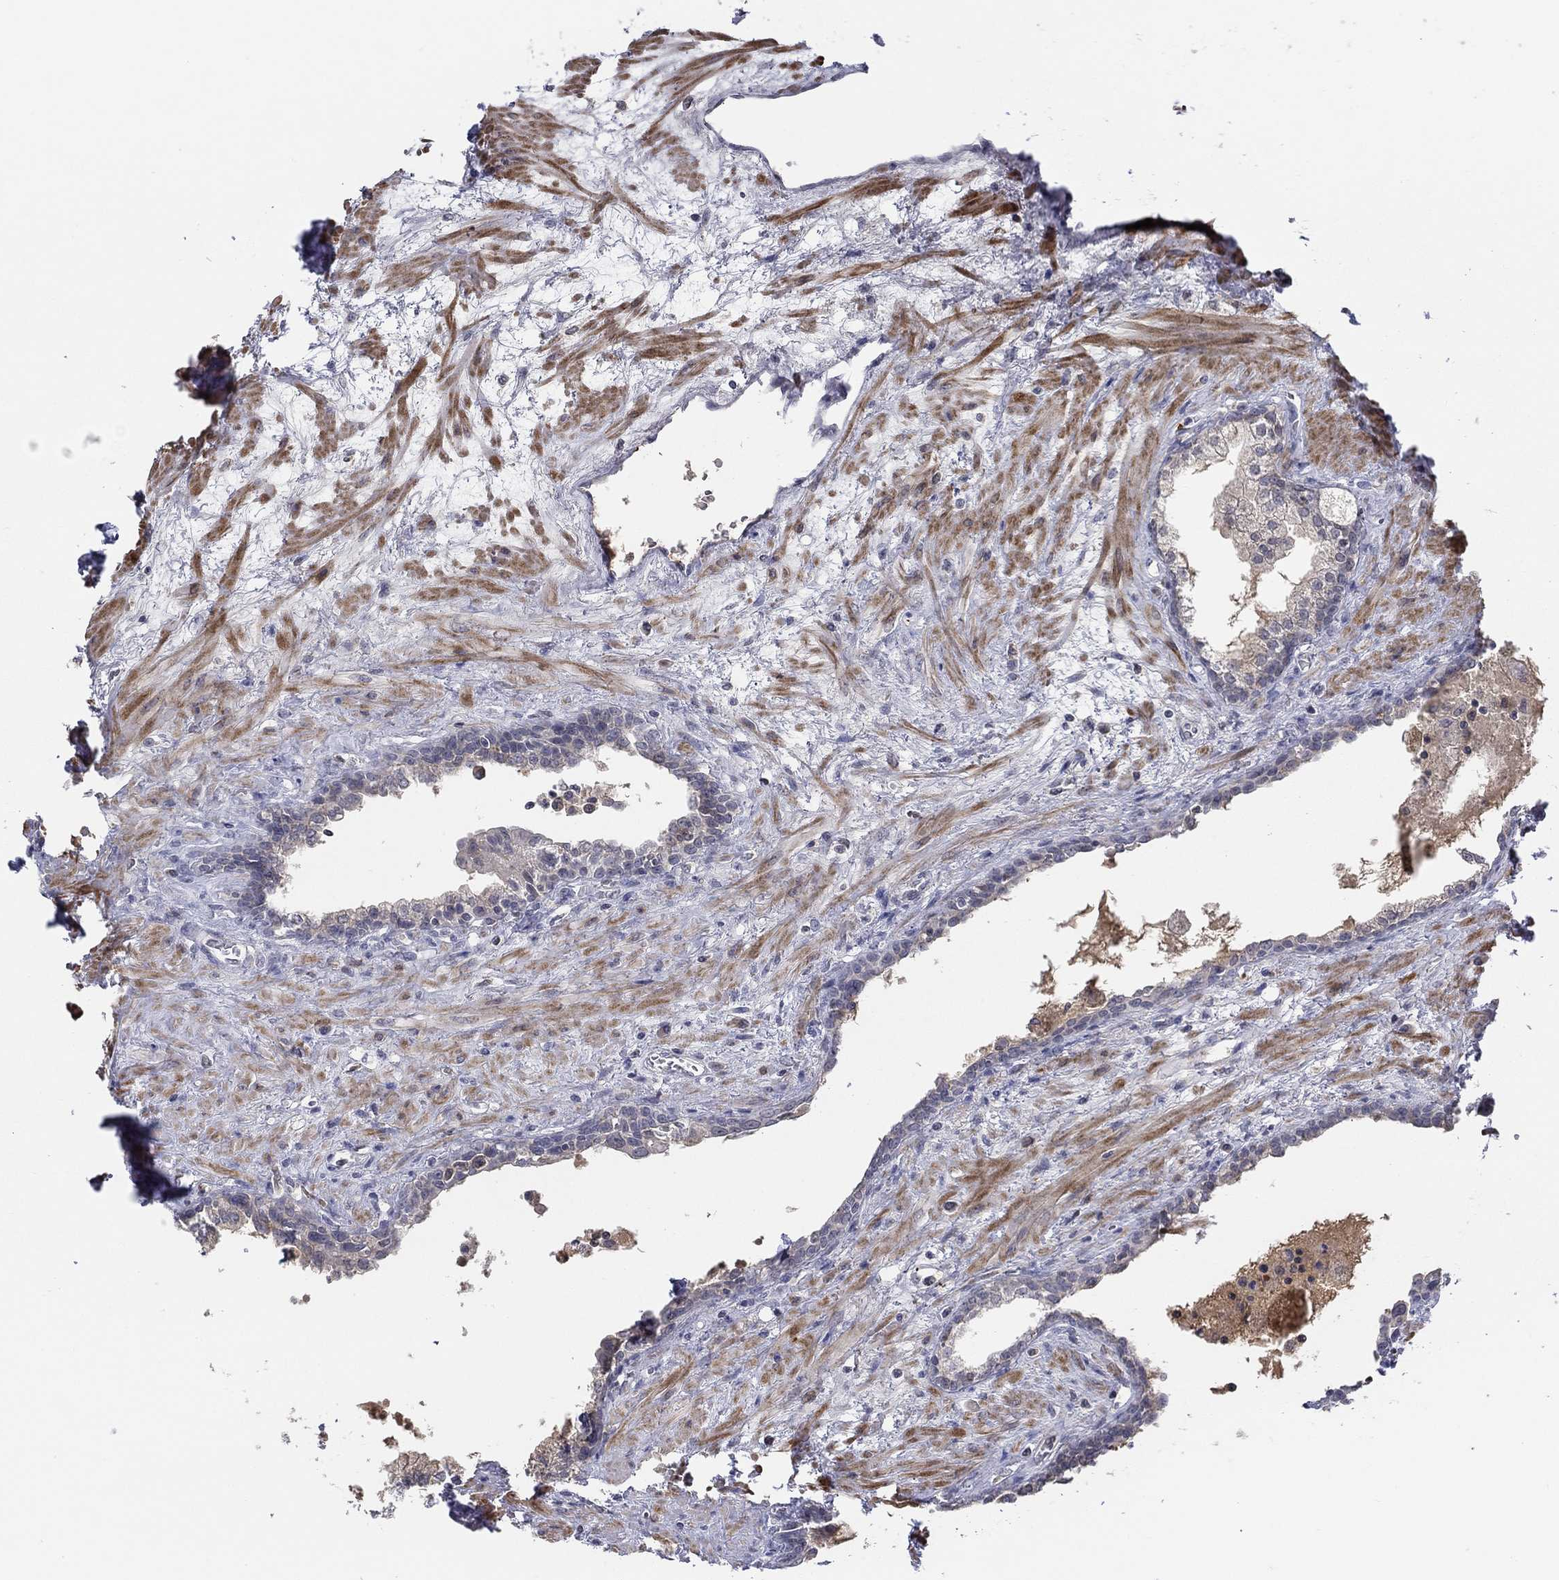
{"staining": {"intensity": "negative", "quantity": "none", "location": "none"}, "tissue": "prostate", "cell_type": "Glandular cells", "image_type": "normal", "snomed": [{"axis": "morphology", "description": "Normal tissue, NOS"}, {"axis": "topography", "description": "Prostate"}], "caption": "High power microscopy image of an immunohistochemistry (IHC) photomicrograph of unremarkable prostate, revealing no significant staining in glandular cells.", "gene": "ALOX12", "patient": {"sex": "male", "age": 63}}